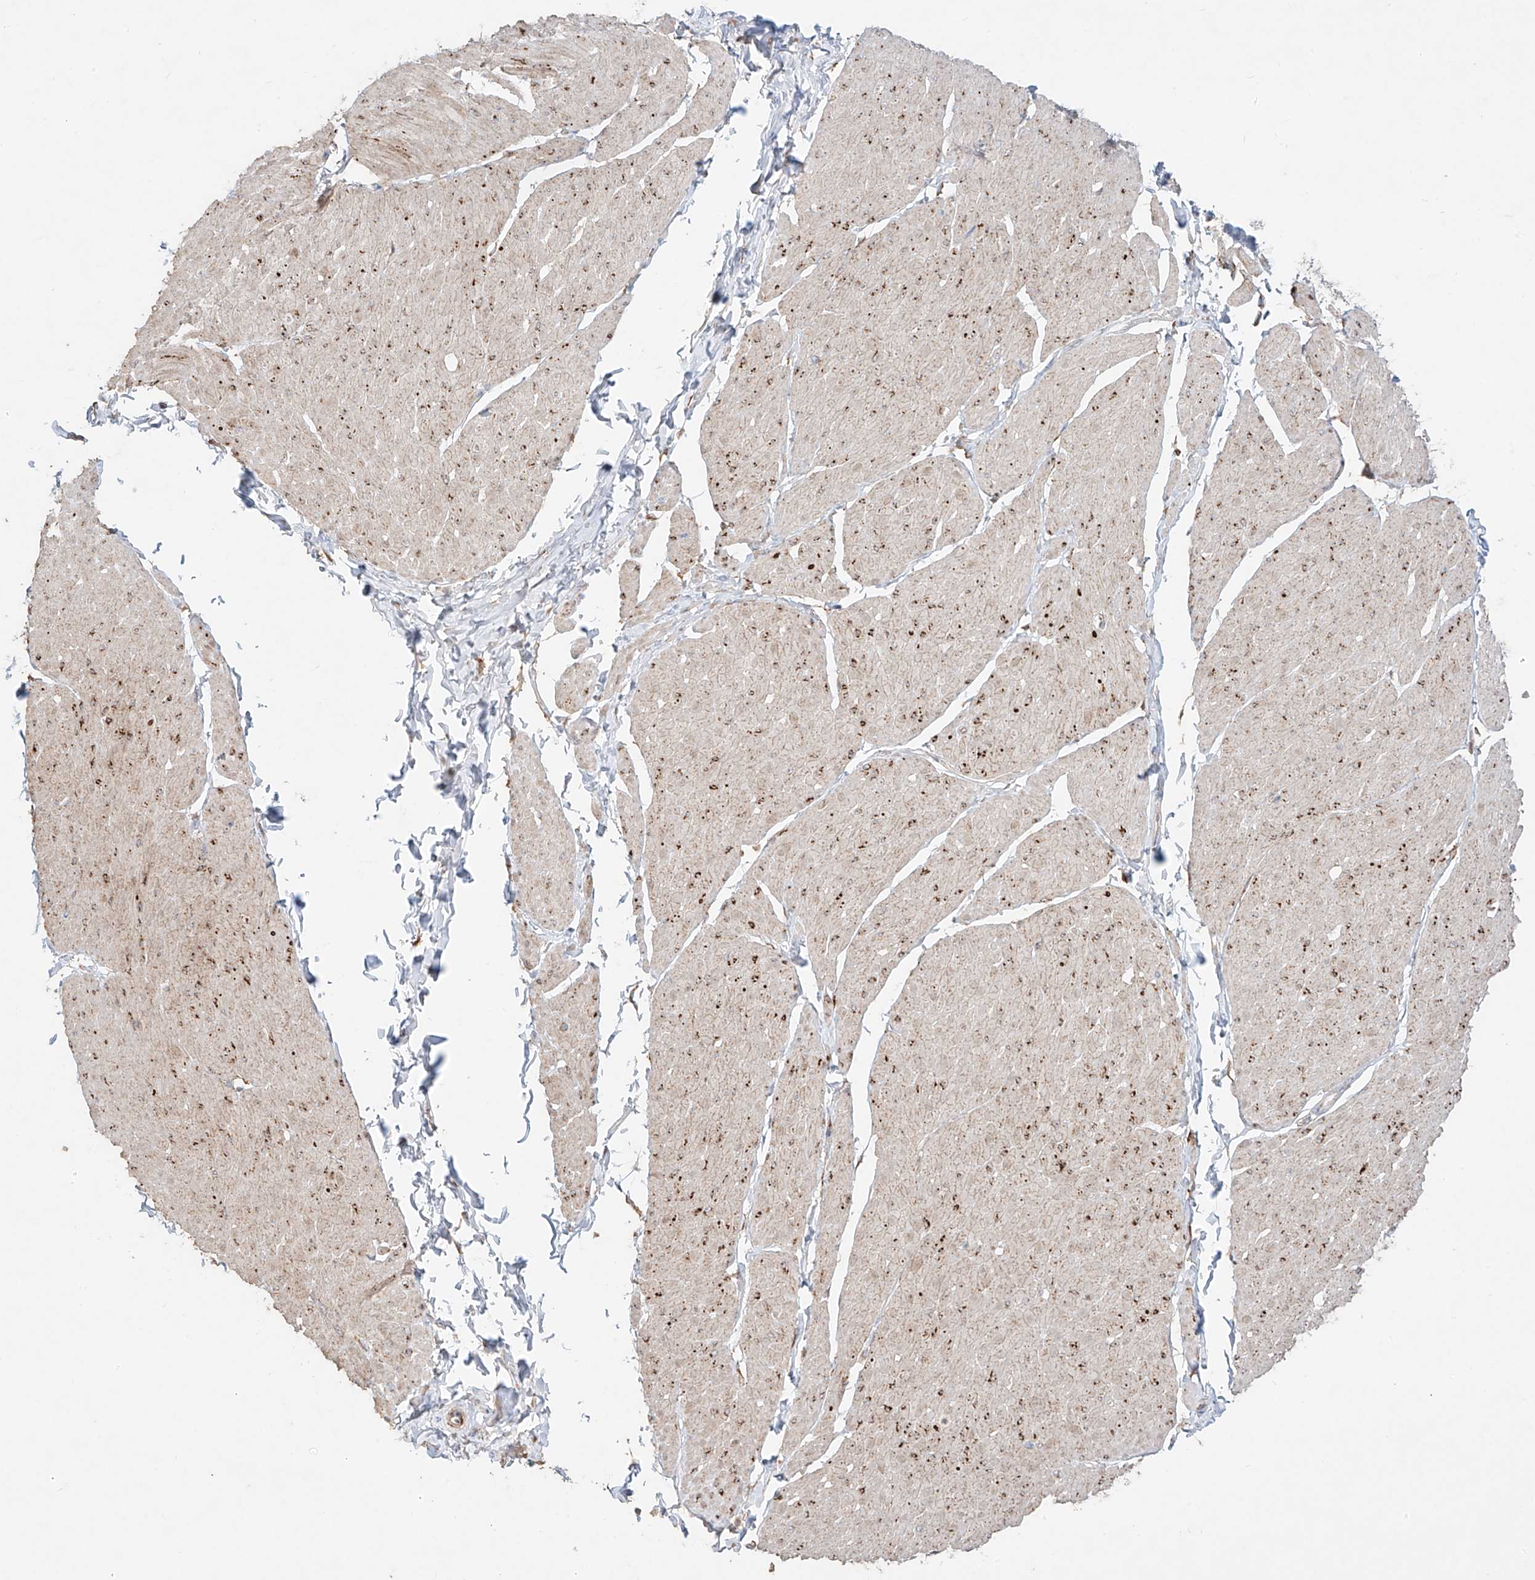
{"staining": {"intensity": "moderate", "quantity": "<25%", "location": "cytoplasmic/membranous"}, "tissue": "smooth muscle", "cell_type": "Smooth muscle cells", "image_type": "normal", "snomed": [{"axis": "morphology", "description": "Urothelial carcinoma, High grade"}, {"axis": "topography", "description": "Urinary bladder"}], "caption": "Protein positivity by IHC displays moderate cytoplasmic/membranous staining in about <25% of smooth muscle cells in unremarkable smooth muscle.", "gene": "COLGALT2", "patient": {"sex": "male", "age": 46}}